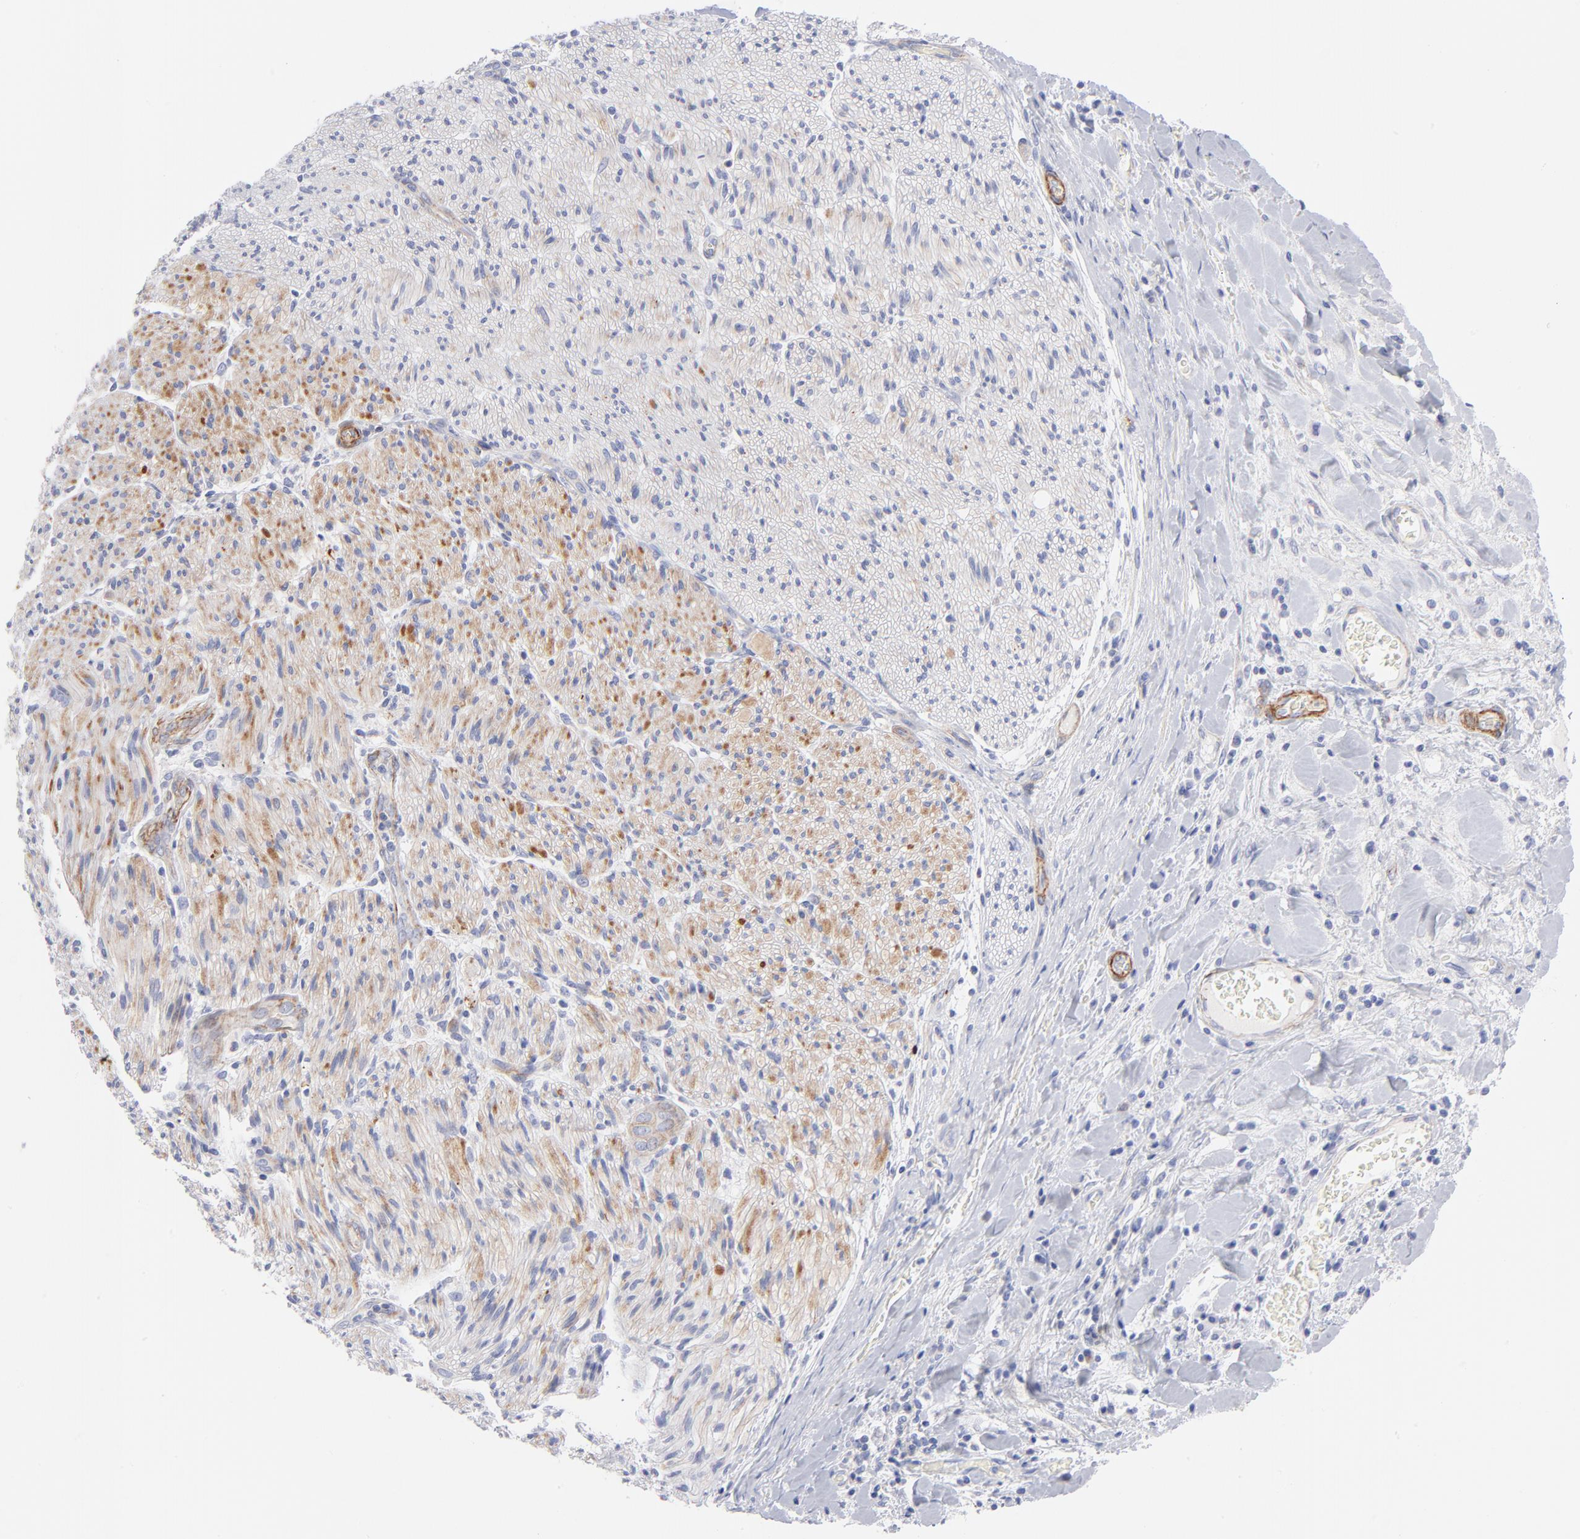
{"staining": {"intensity": "negative", "quantity": "none", "location": "none"}, "tissue": "liver cancer", "cell_type": "Tumor cells", "image_type": "cancer", "snomed": [{"axis": "morphology", "description": "Cholangiocarcinoma"}, {"axis": "topography", "description": "Liver"}], "caption": "High magnification brightfield microscopy of liver cancer stained with DAB (brown) and counterstained with hematoxylin (blue): tumor cells show no significant staining.", "gene": "ACTA2", "patient": {"sex": "male", "age": 58}}